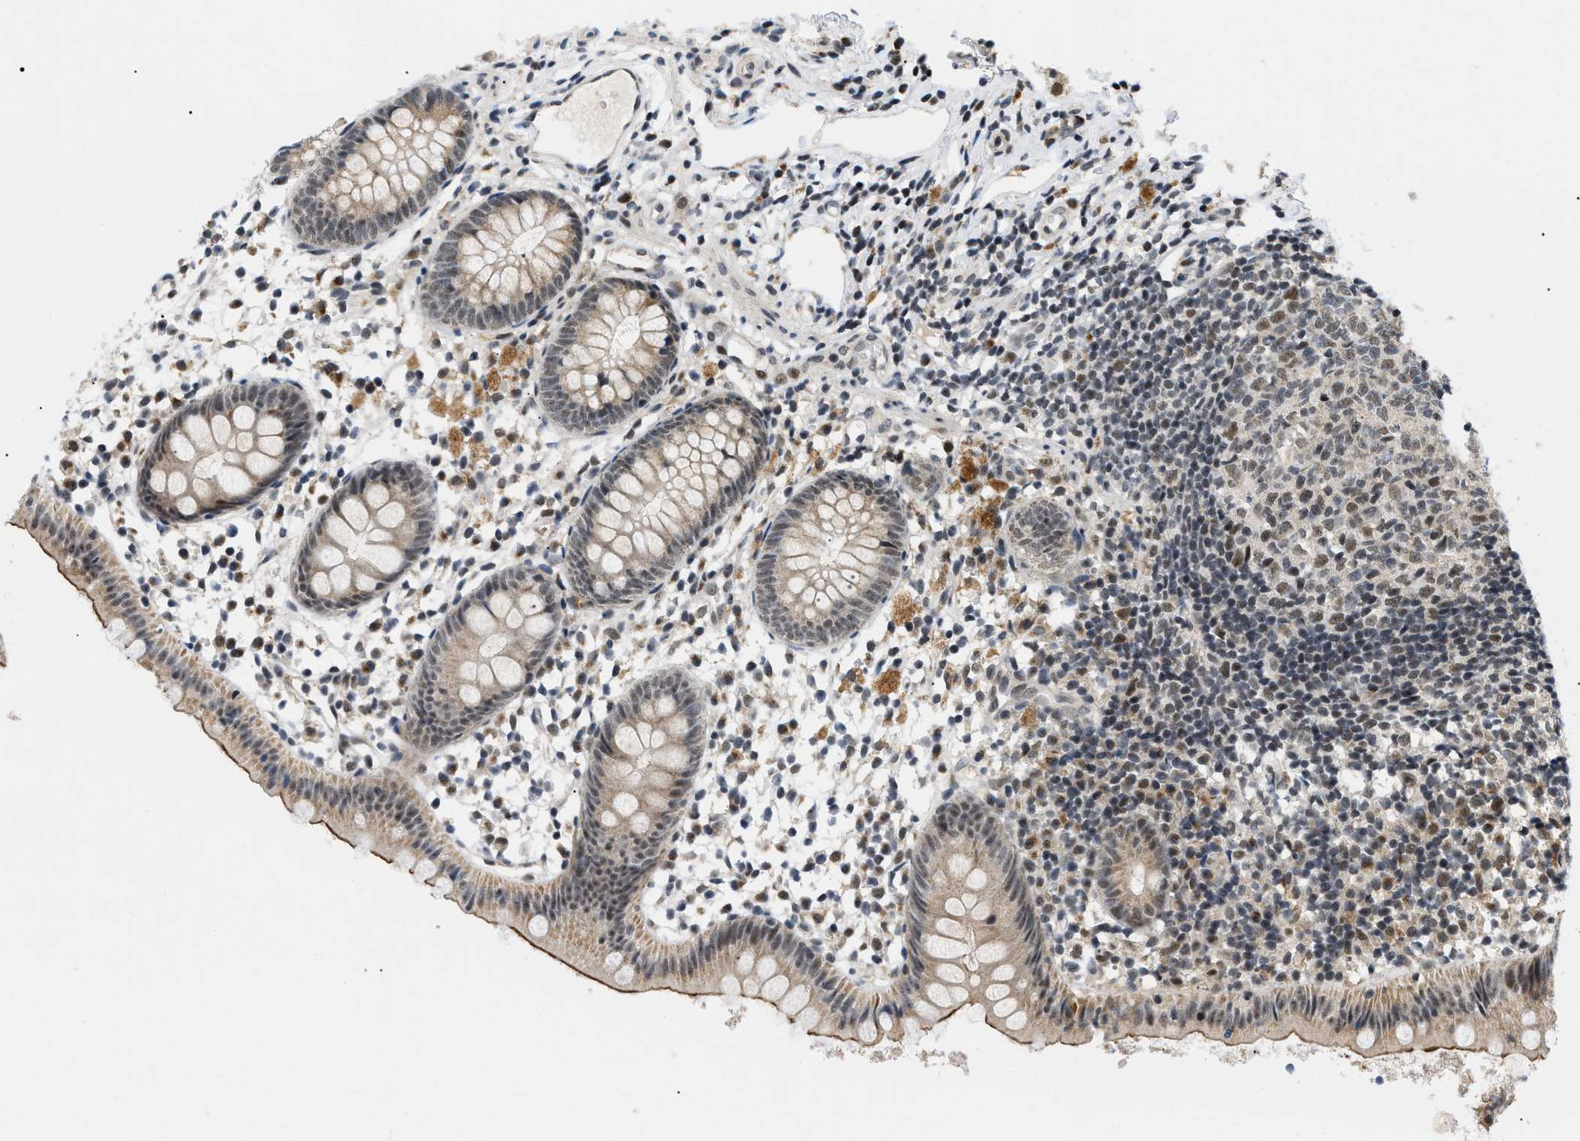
{"staining": {"intensity": "weak", "quantity": ">75%", "location": "cytoplasmic/membranous"}, "tissue": "appendix", "cell_type": "Glandular cells", "image_type": "normal", "snomed": [{"axis": "morphology", "description": "Normal tissue, NOS"}, {"axis": "topography", "description": "Appendix"}], "caption": "Benign appendix demonstrates weak cytoplasmic/membranous staining in approximately >75% of glandular cells, visualized by immunohistochemistry.", "gene": "ZBTB11", "patient": {"sex": "female", "age": 20}}